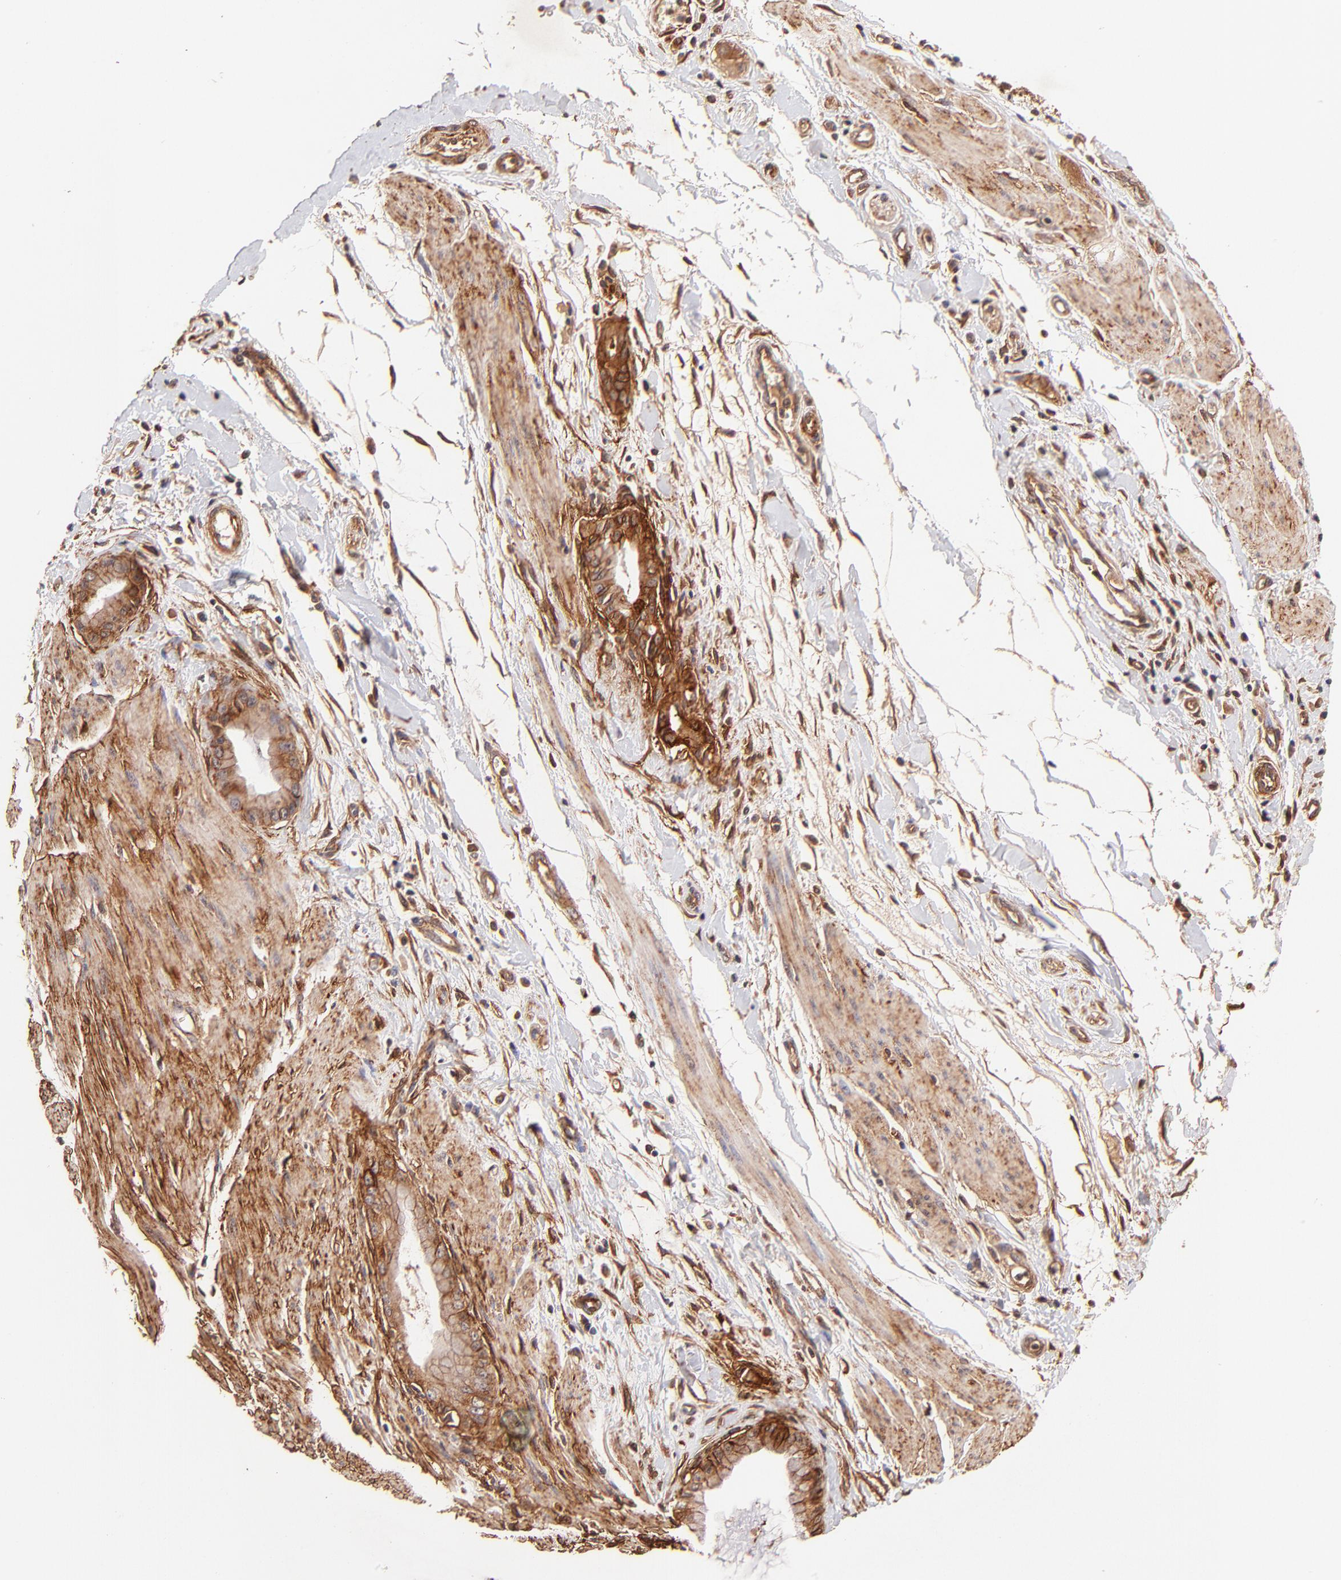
{"staining": {"intensity": "strong", "quantity": ">75%", "location": "cytoplasmic/membranous"}, "tissue": "pancreatic cancer", "cell_type": "Tumor cells", "image_type": "cancer", "snomed": [{"axis": "morphology", "description": "Adenocarcinoma, NOS"}, {"axis": "topography", "description": "Pancreas"}], "caption": "Immunohistochemical staining of pancreatic adenocarcinoma reveals strong cytoplasmic/membranous protein expression in about >75% of tumor cells.", "gene": "ITGB1", "patient": {"sex": "male", "age": 59}}